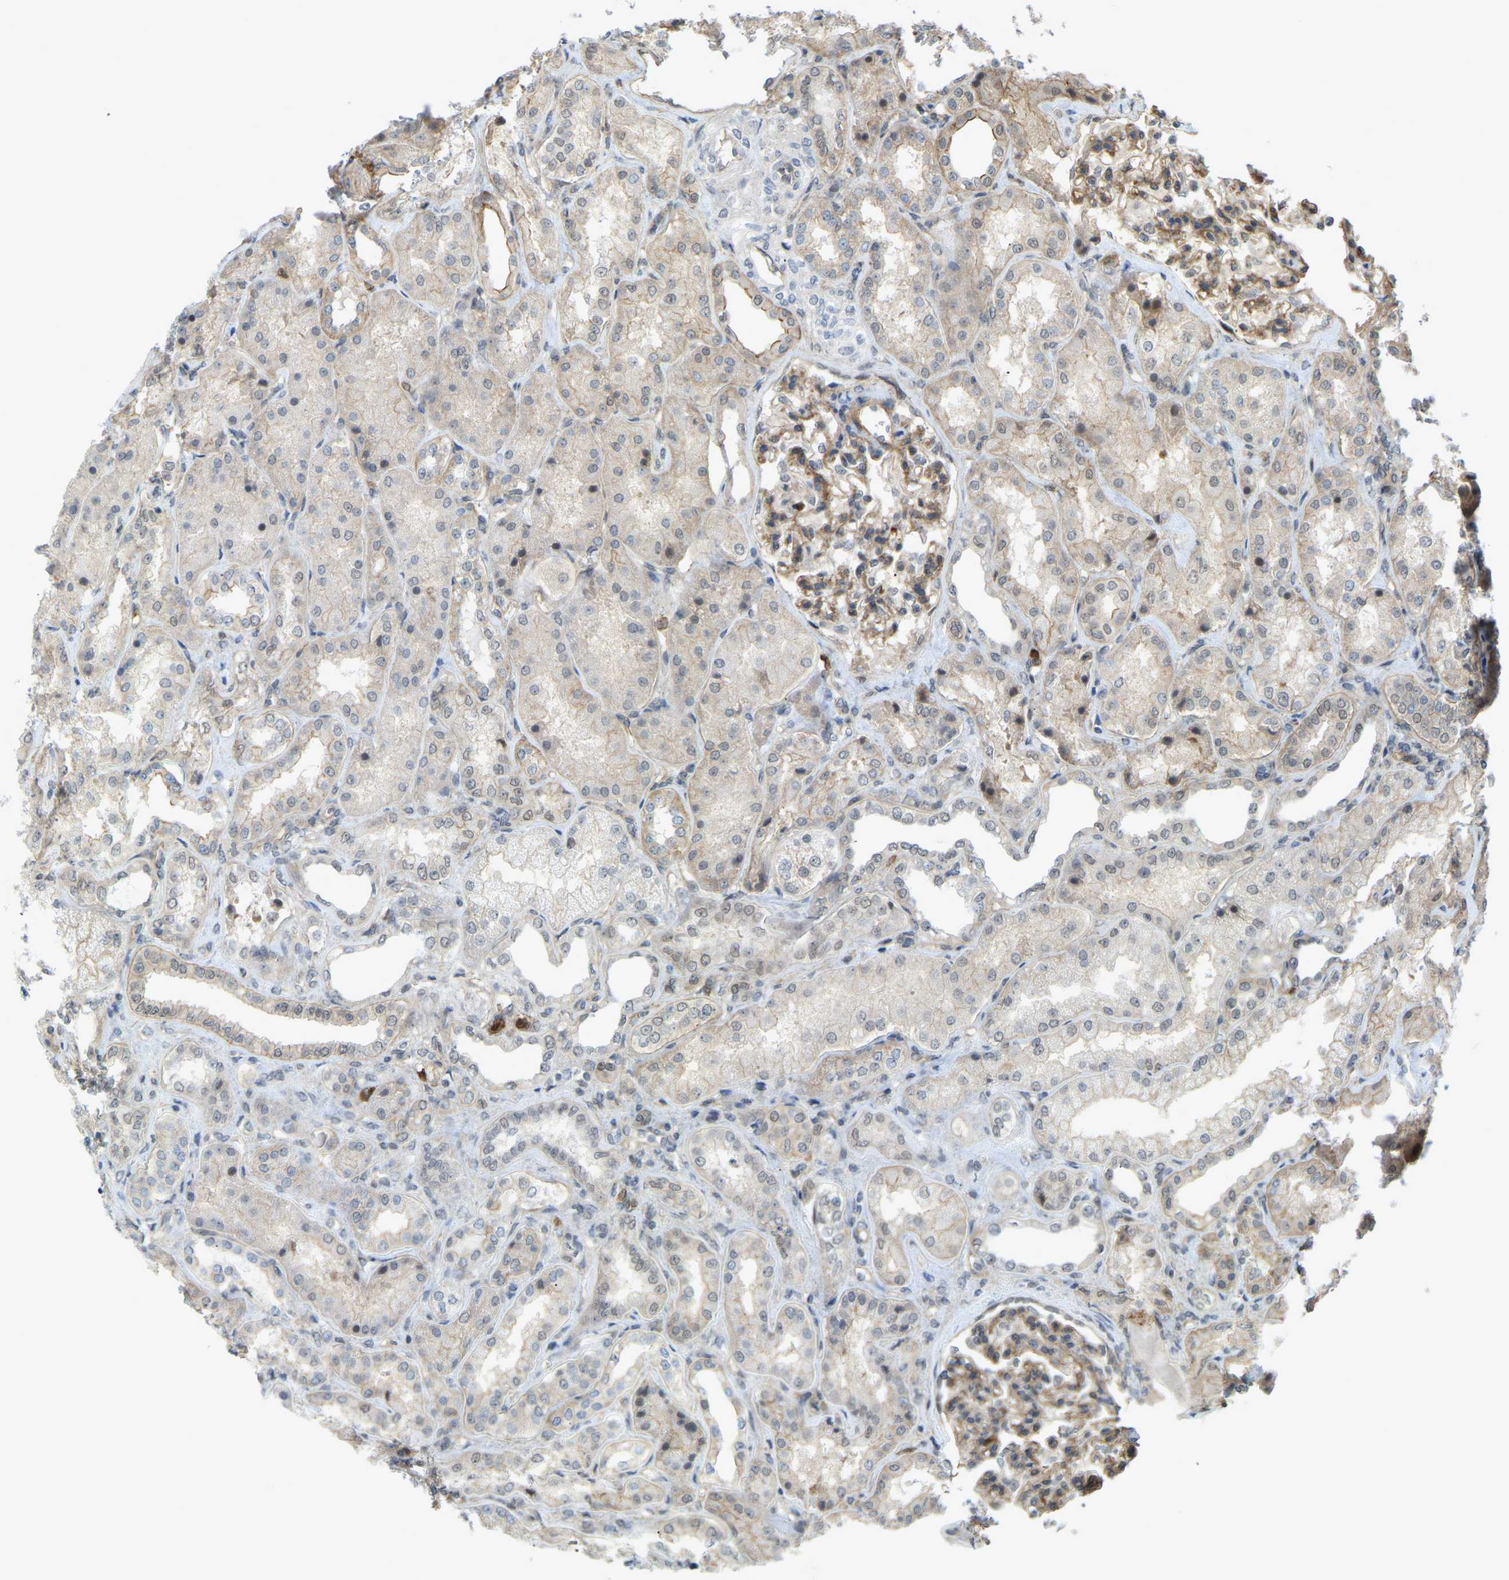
{"staining": {"intensity": "moderate", "quantity": ">75%", "location": "cytoplasmic/membranous"}, "tissue": "kidney", "cell_type": "Cells in glomeruli", "image_type": "normal", "snomed": [{"axis": "morphology", "description": "Normal tissue, NOS"}, {"axis": "topography", "description": "Kidney"}], "caption": "DAB (3,3'-diaminobenzidine) immunohistochemical staining of benign kidney demonstrates moderate cytoplasmic/membranous protein staining in about >75% of cells in glomeruli. The protein is shown in brown color, while the nuclei are stained blue.", "gene": "SERPINB5", "patient": {"sex": "female", "age": 56}}